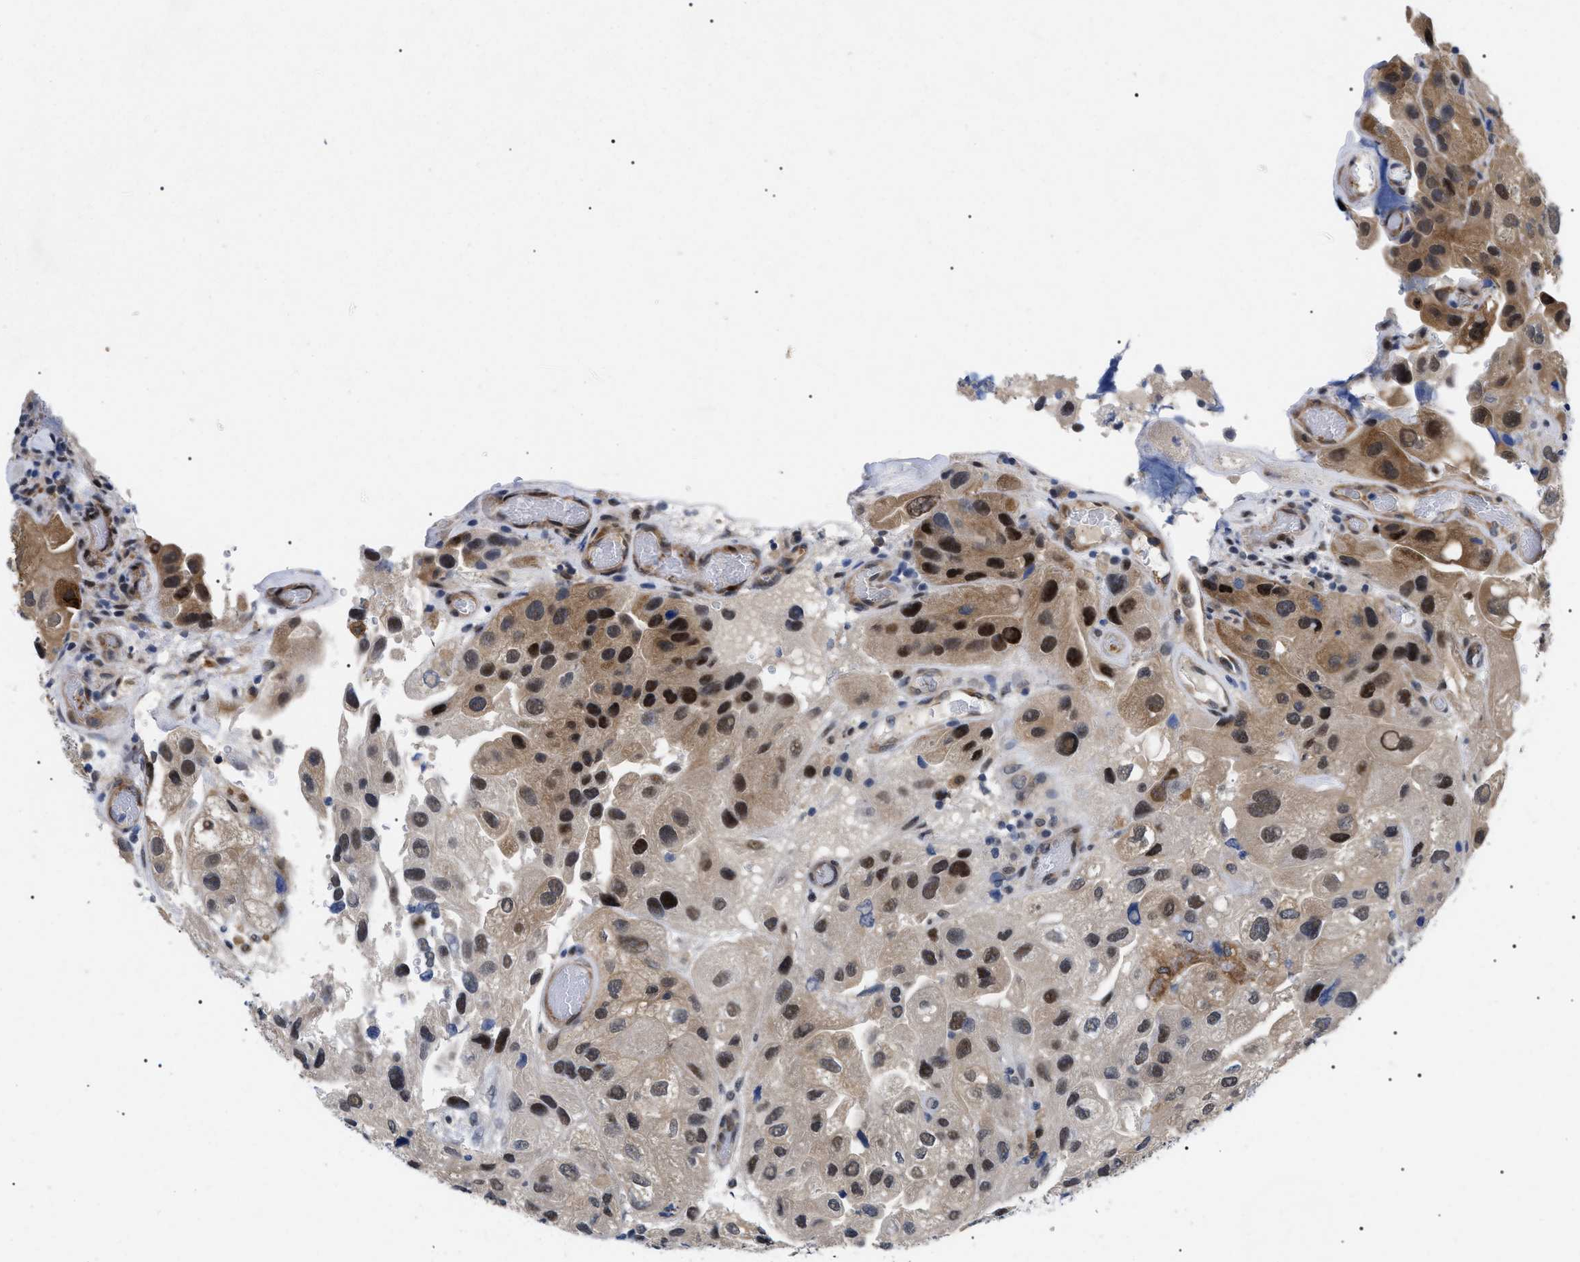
{"staining": {"intensity": "strong", "quantity": ">75%", "location": "cytoplasmic/membranous,nuclear"}, "tissue": "urothelial cancer", "cell_type": "Tumor cells", "image_type": "cancer", "snomed": [{"axis": "morphology", "description": "Urothelial carcinoma, High grade"}, {"axis": "topography", "description": "Urinary bladder"}], "caption": "Immunohistochemical staining of urothelial carcinoma (high-grade) demonstrates high levels of strong cytoplasmic/membranous and nuclear expression in approximately >75% of tumor cells.", "gene": "GARRE1", "patient": {"sex": "female", "age": 64}}